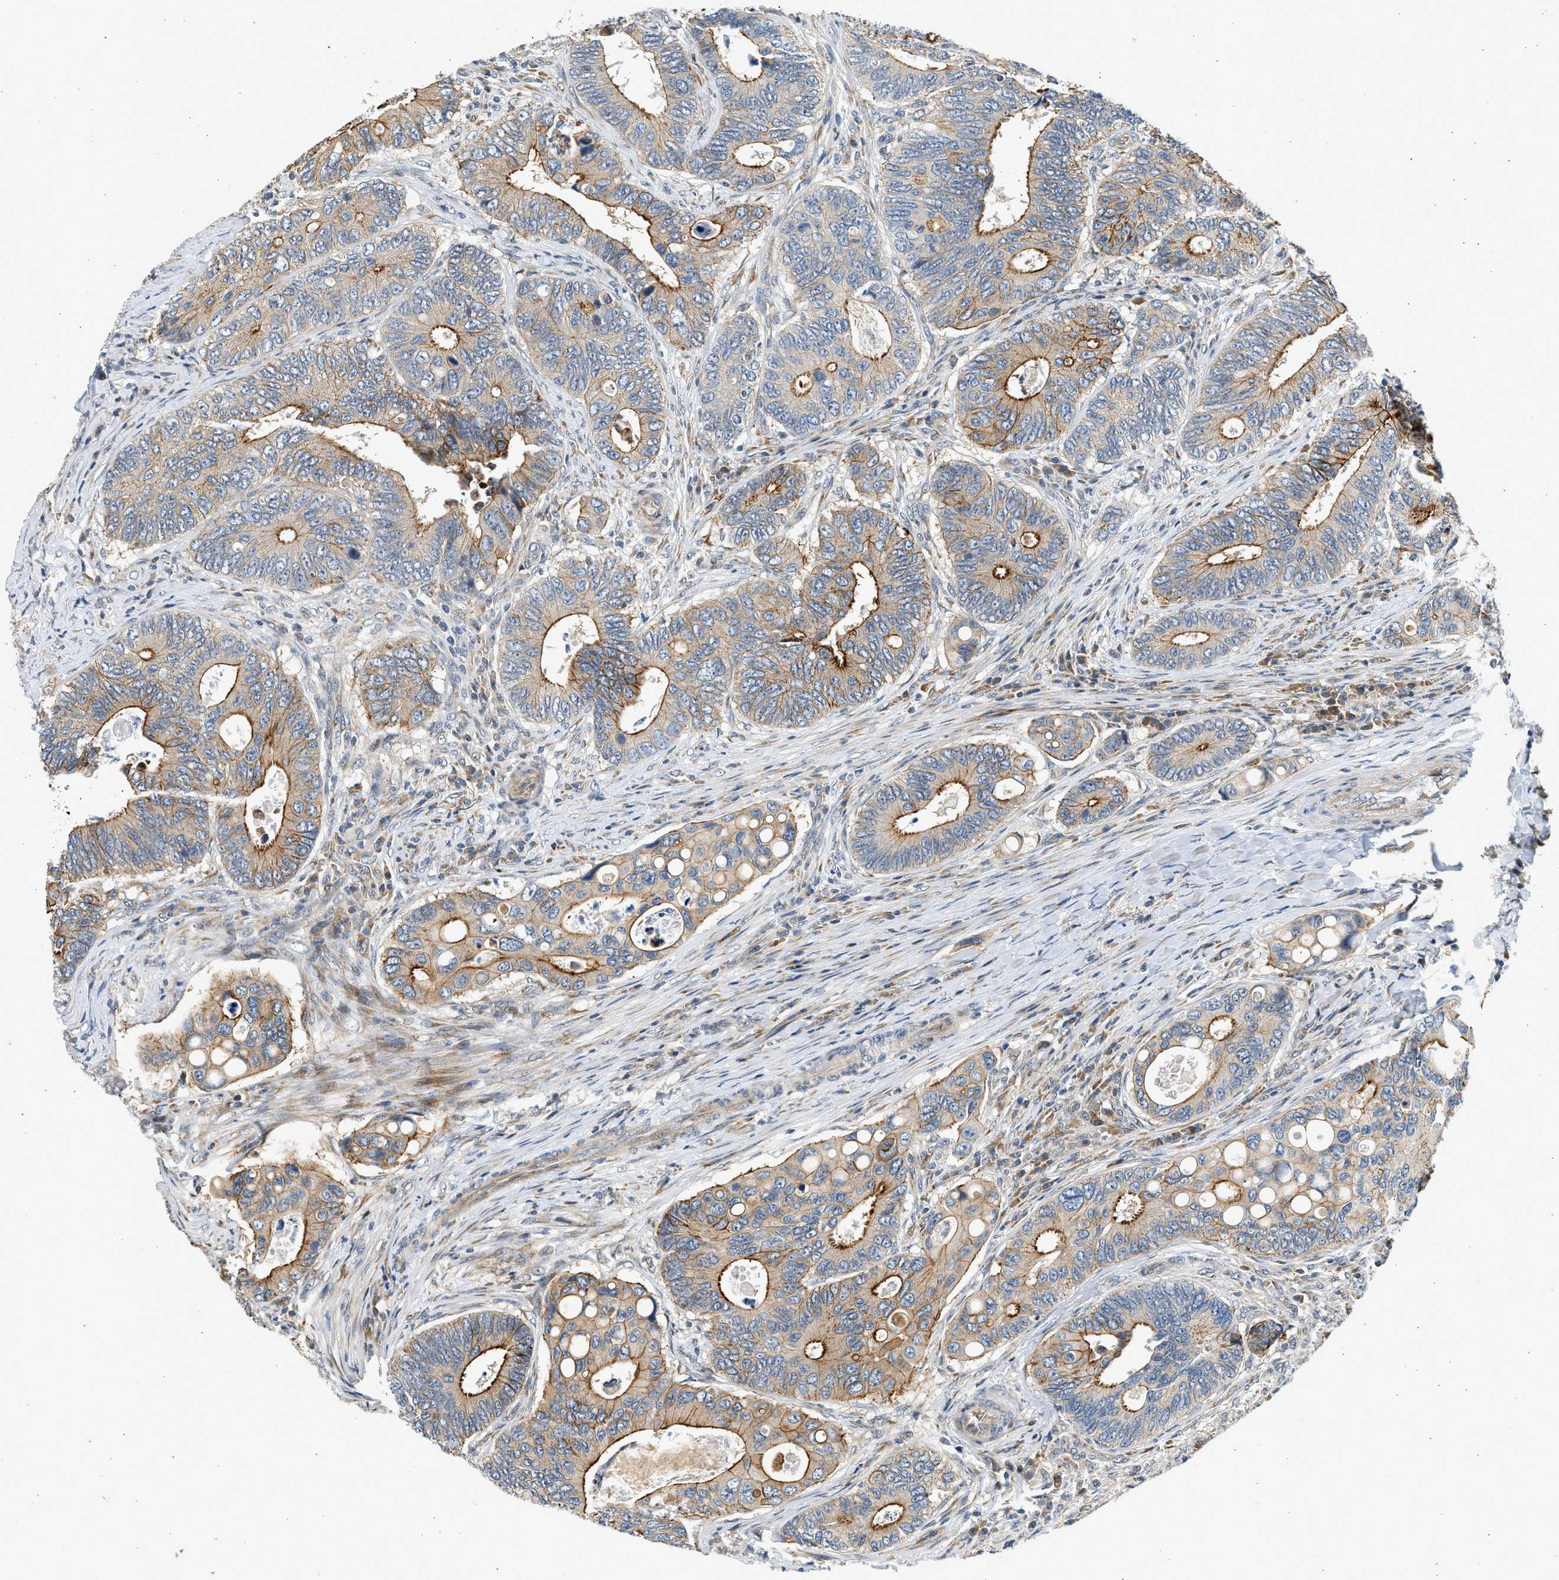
{"staining": {"intensity": "moderate", "quantity": "25%-75%", "location": "cytoplasmic/membranous"}, "tissue": "colorectal cancer", "cell_type": "Tumor cells", "image_type": "cancer", "snomed": [{"axis": "morphology", "description": "Inflammation, NOS"}, {"axis": "morphology", "description": "Adenocarcinoma, NOS"}, {"axis": "topography", "description": "Colon"}], "caption": "A brown stain labels moderate cytoplasmic/membranous expression of a protein in human colorectal cancer tumor cells.", "gene": "NRSN2", "patient": {"sex": "male", "age": 72}}